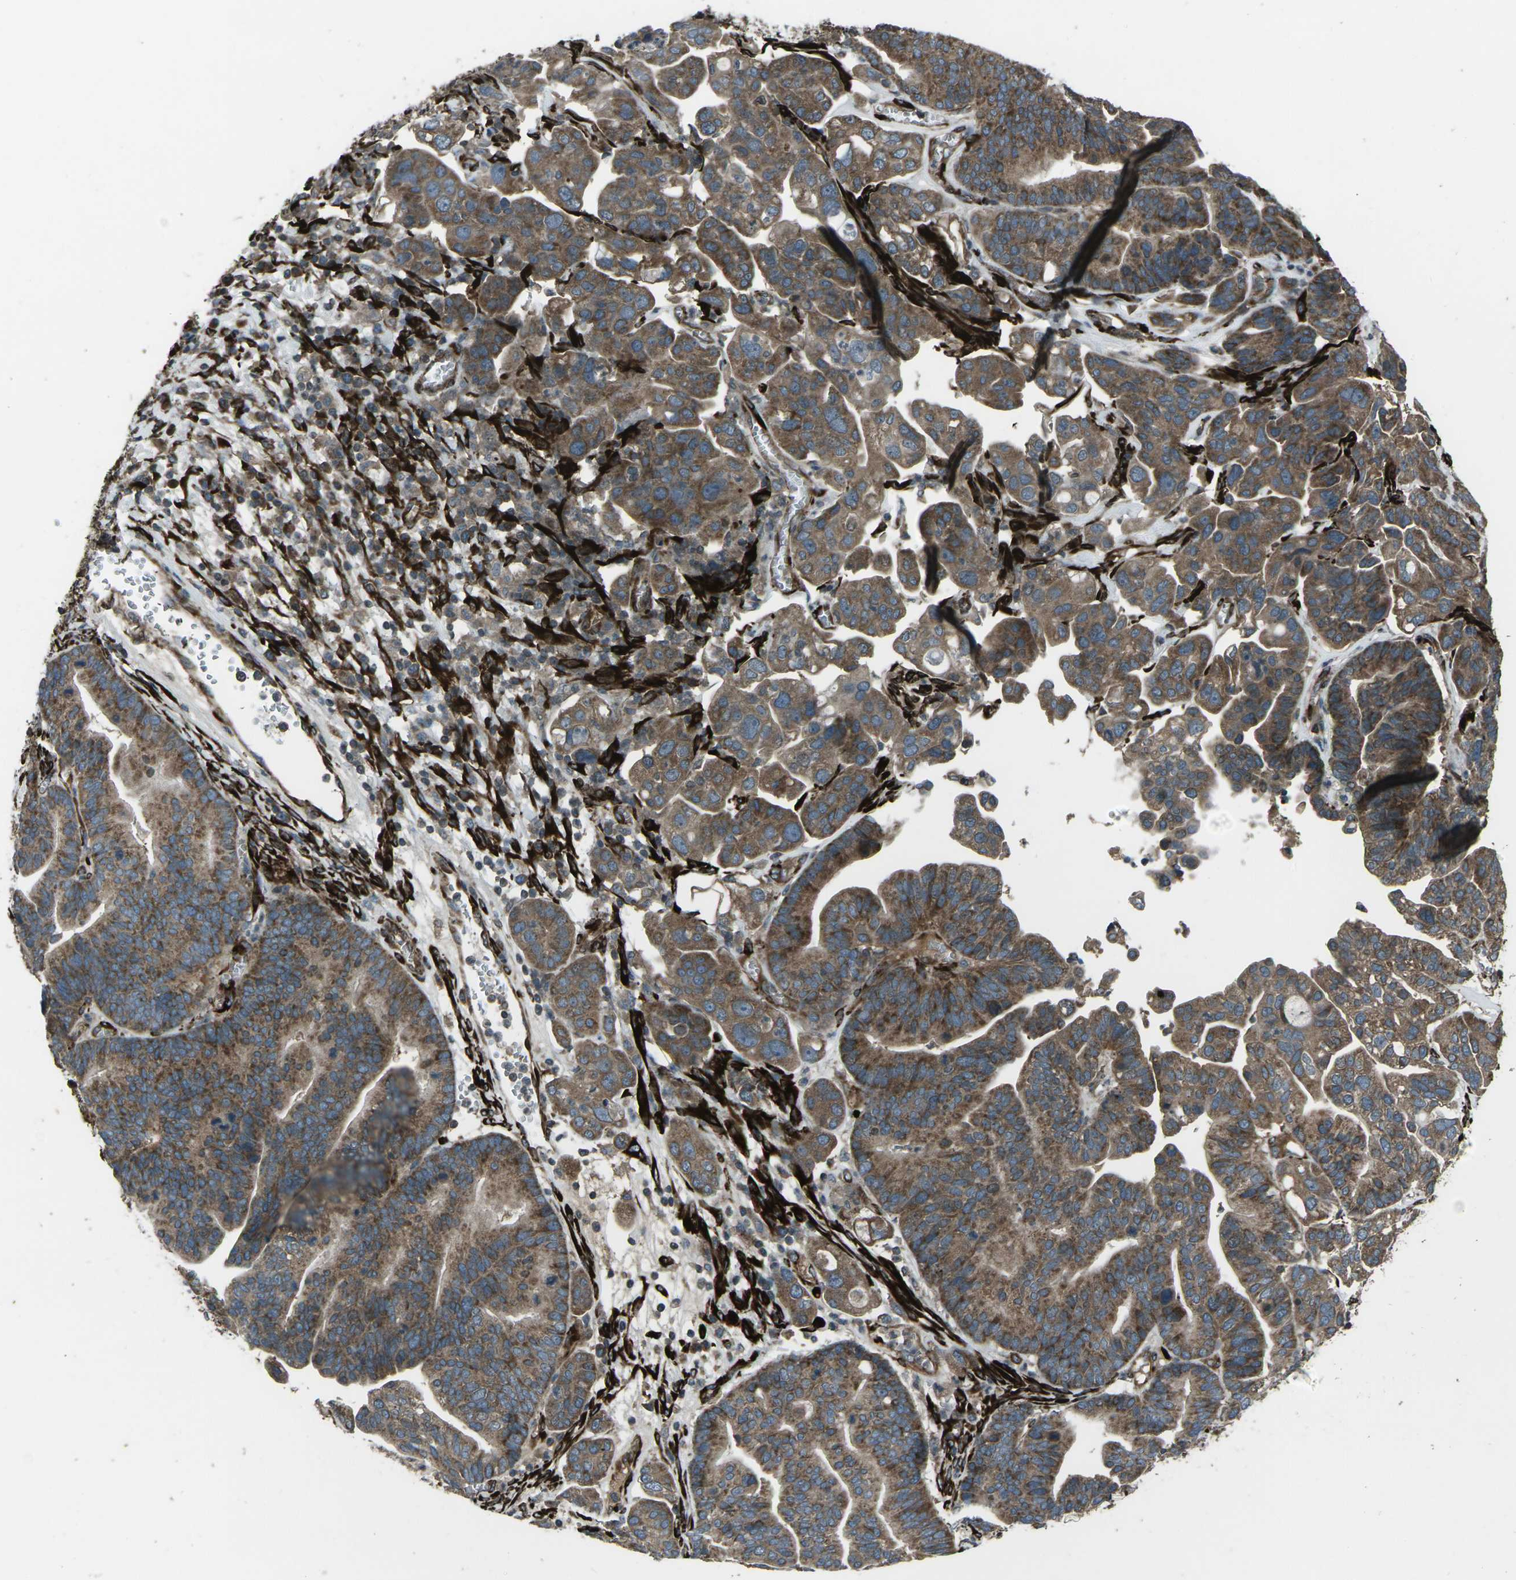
{"staining": {"intensity": "moderate", "quantity": ">75%", "location": "cytoplasmic/membranous"}, "tissue": "ovarian cancer", "cell_type": "Tumor cells", "image_type": "cancer", "snomed": [{"axis": "morphology", "description": "Cystadenocarcinoma, serous, NOS"}, {"axis": "topography", "description": "Ovary"}], "caption": "Ovarian serous cystadenocarcinoma stained with DAB immunohistochemistry (IHC) exhibits medium levels of moderate cytoplasmic/membranous expression in about >75% of tumor cells.", "gene": "LSMEM1", "patient": {"sex": "female", "age": 56}}